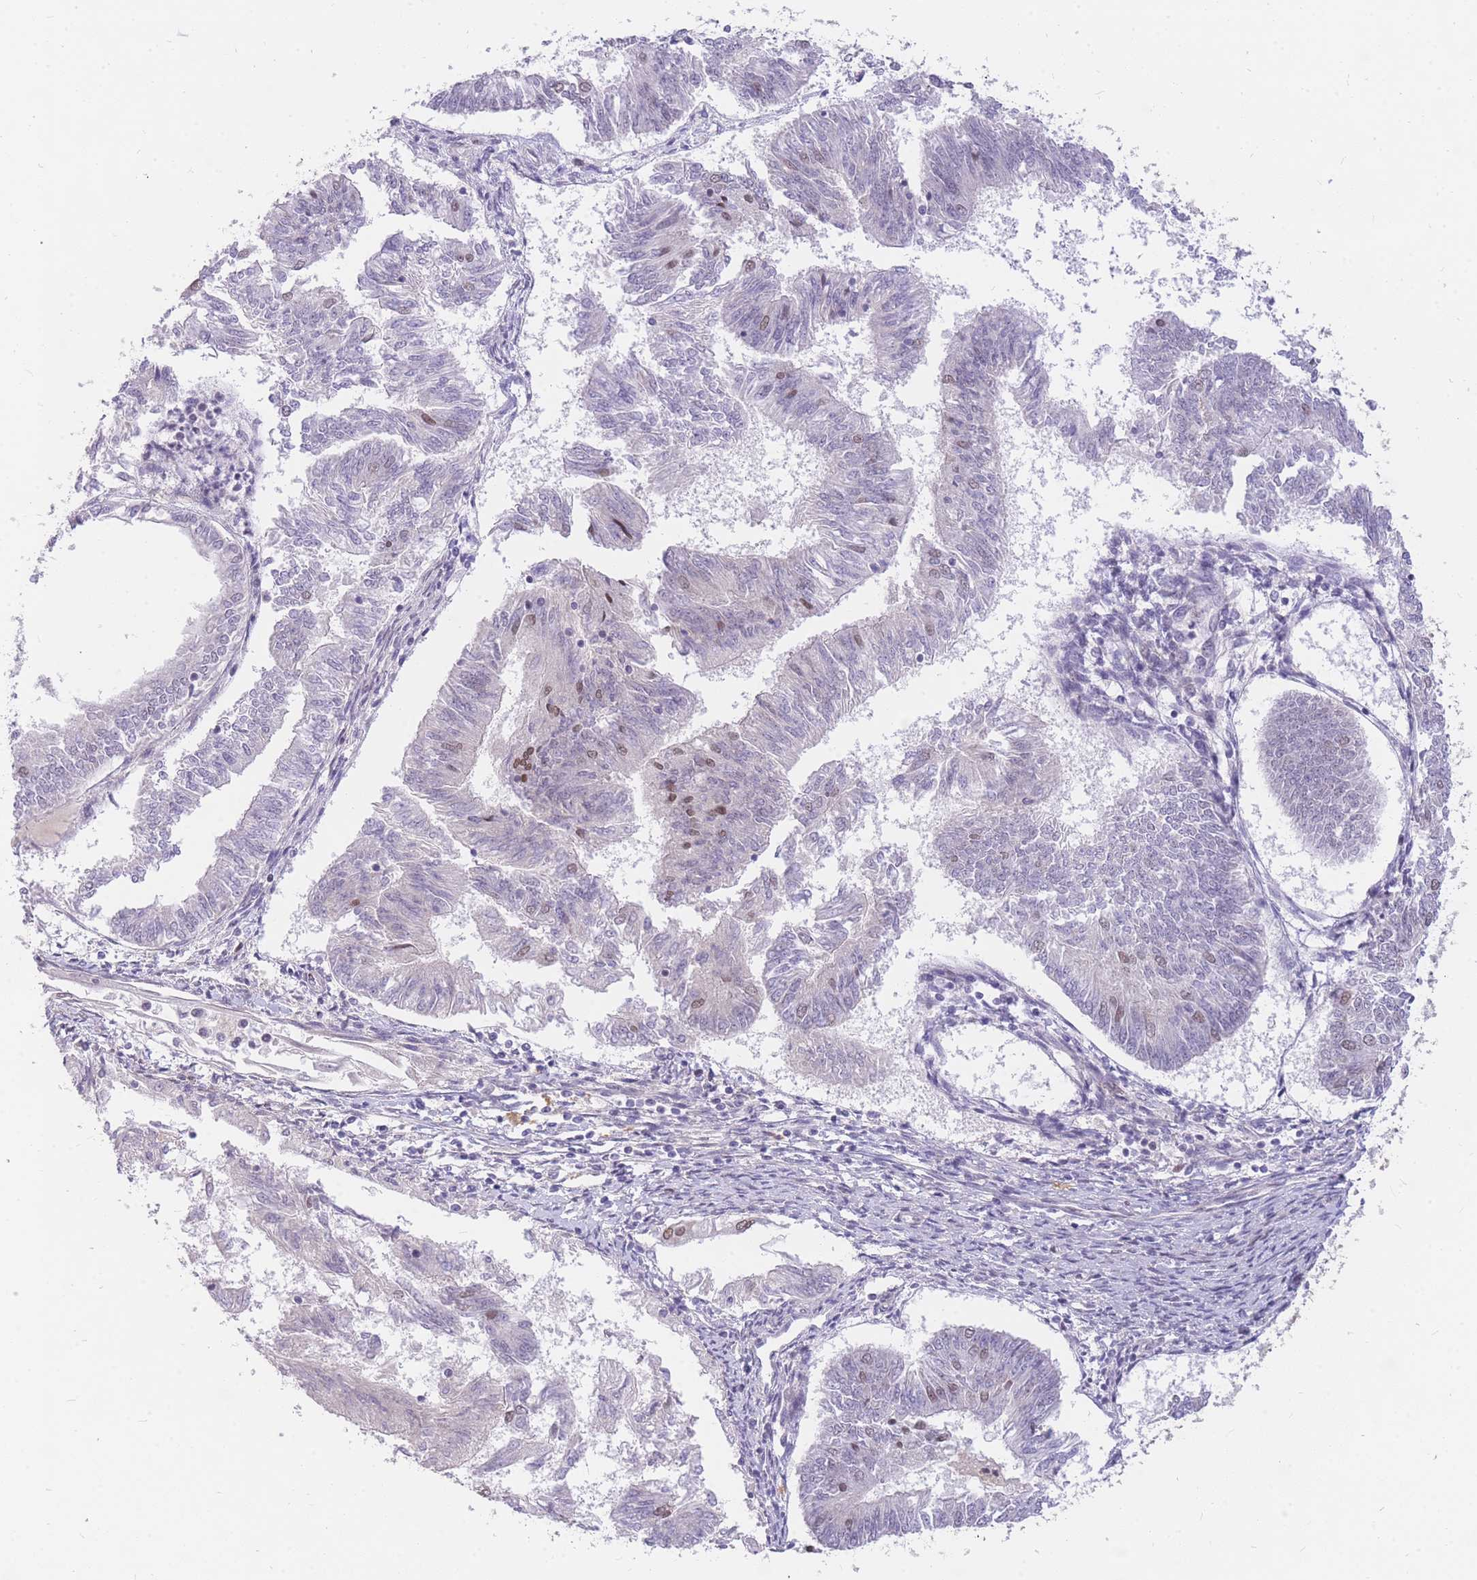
{"staining": {"intensity": "moderate", "quantity": "<25%", "location": "nuclear"}, "tissue": "endometrial cancer", "cell_type": "Tumor cells", "image_type": "cancer", "snomed": [{"axis": "morphology", "description": "Adenocarcinoma, NOS"}, {"axis": "topography", "description": "Endometrium"}], "caption": "Approximately <25% of tumor cells in endometrial cancer (adenocarcinoma) reveal moderate nuclear protein staining as visualized by brown immunohistochemical staining.", "gene": "TLE2", "patient": {"sex": "female", "age": 58}}